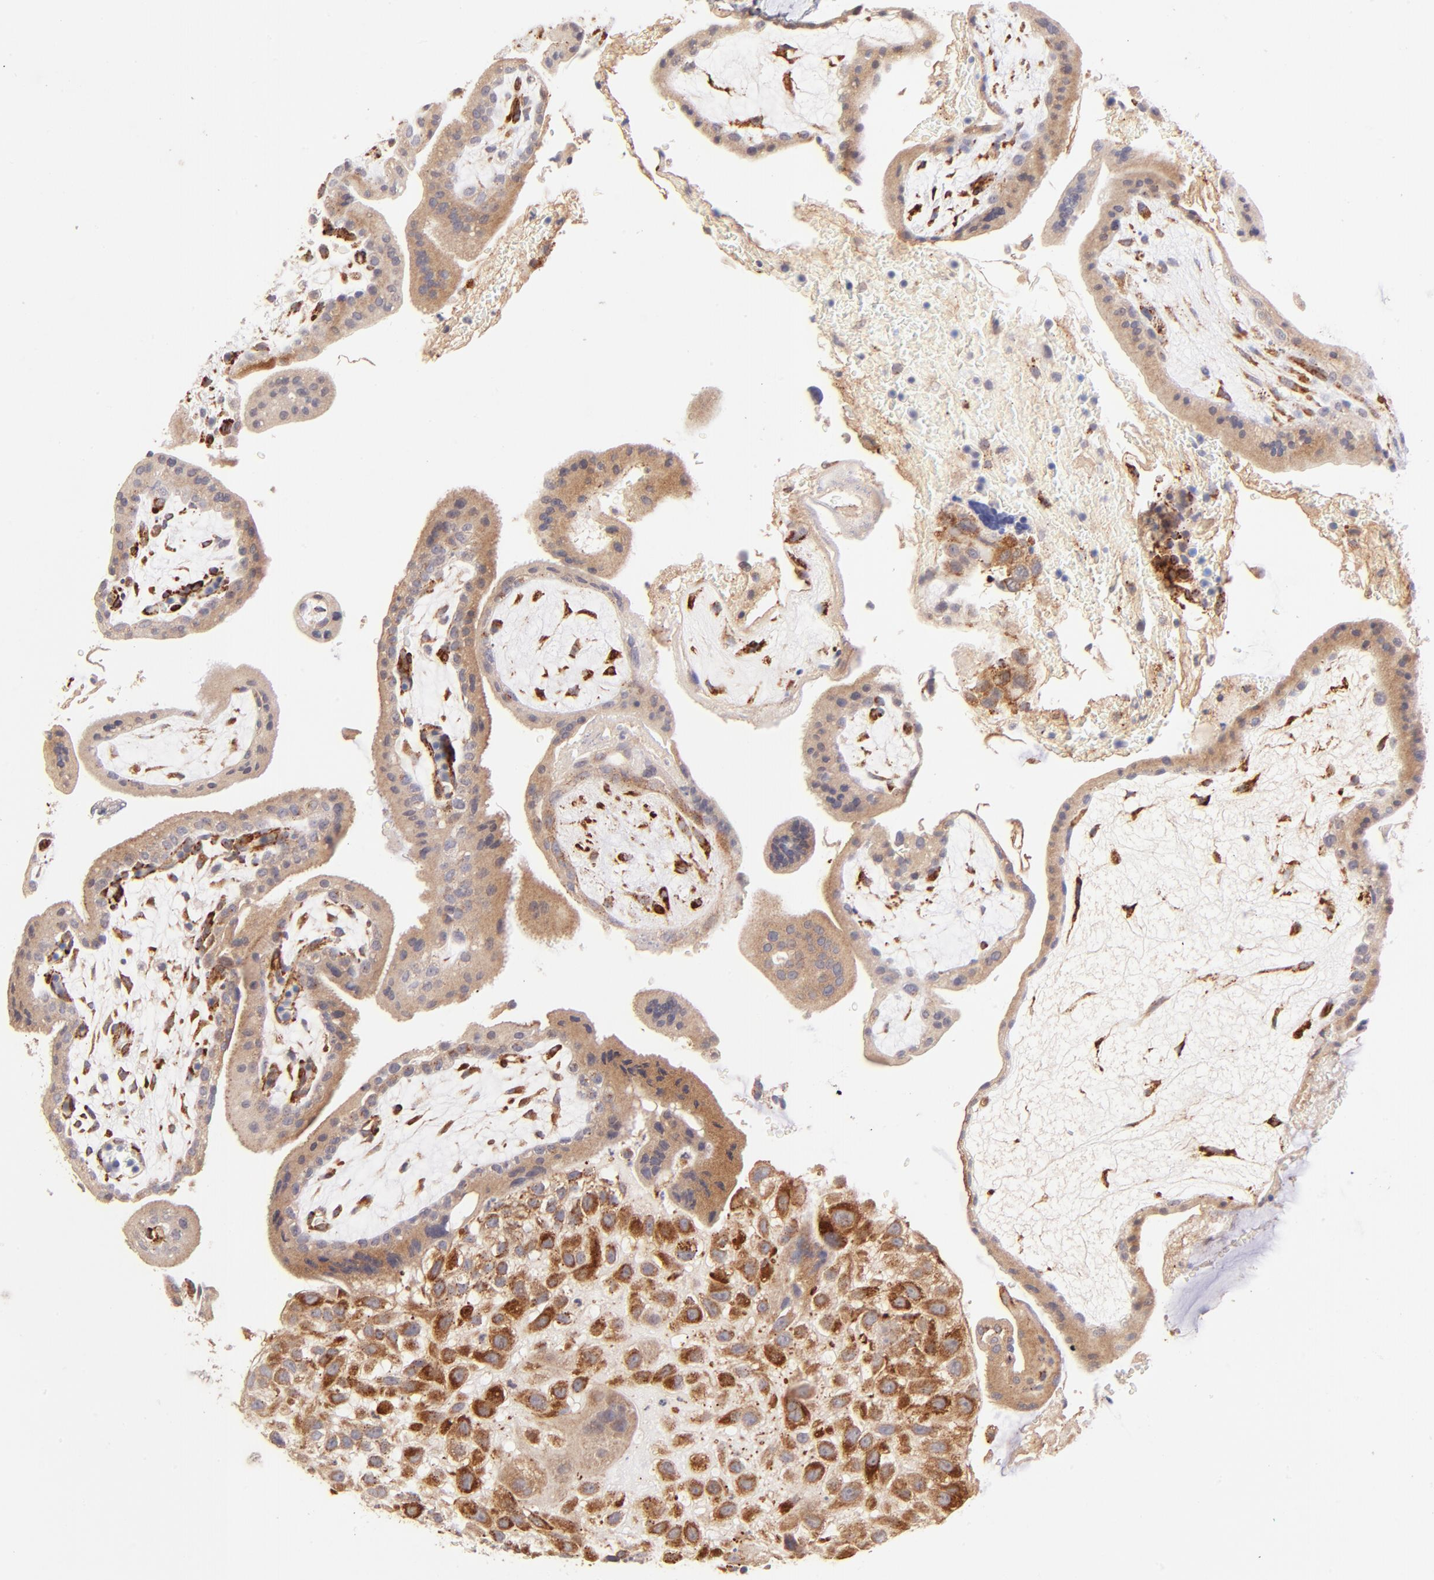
{"staining": {"intensity": "strong", "quantity": ">75%", "location": "cytoplasmic/membranous"}, "tissue": "placenta", "cell_type": "Decidual cells", "image_type": "normal", "snomed": [{"axis": "morphology", "description": "Normal tissue, NOS"}, {"axis": "topography", "description": "Placenta"}], "caption": "An image of human placenta stained for a protein reveals strong cytoplasmic/membranous brown staining in decidual cells. The staining is performed using DAB (3,3'-diaminobenzidine) brown chromogen to label protein expression. The nuclei are counter-stained blue using hematoxylin.", "gene": "SPARC", "patient": {"sex": "female", "age": 35}}